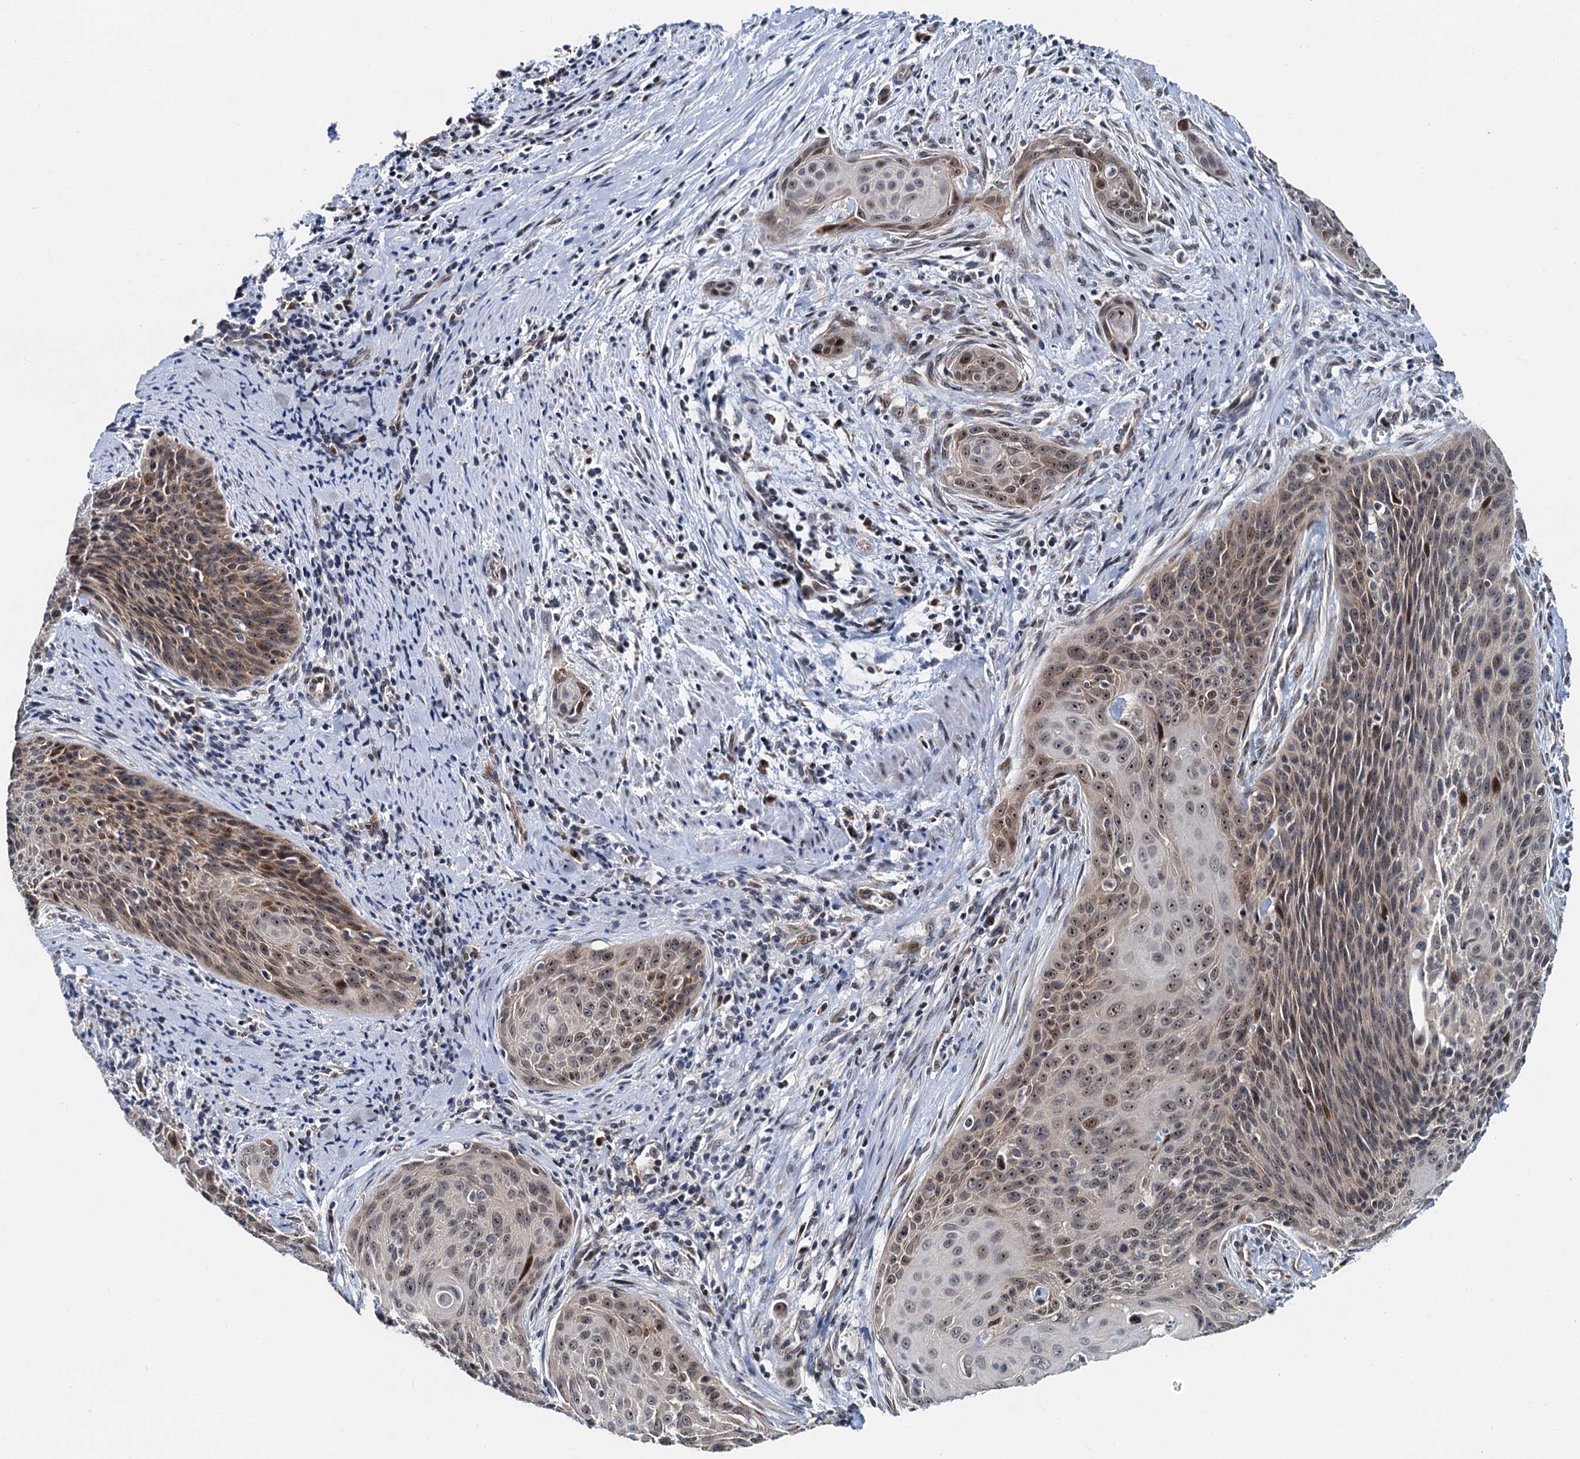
{"staining": {"intensity": "moderate", "quantity": "25%-75%", "location": "cytoplasmic/membranous"}, "tissue": "cervical cancer", "cell_type": "Tumor cells", "image_type": "cancer", "snomed": [{"axis": "morphology", "description": "Squamous cell carcinoma, NOS"}, {"axis": "topography", "description": "Cervix"}], "caption": "Tumor cells demonstrate medium levels of moderate cytoplasmic/membranous staining in about 25%-75% of cells in cervical cancer.", "gene": "DNAJC21", "patient": {"sex": "female", "age": 55}}